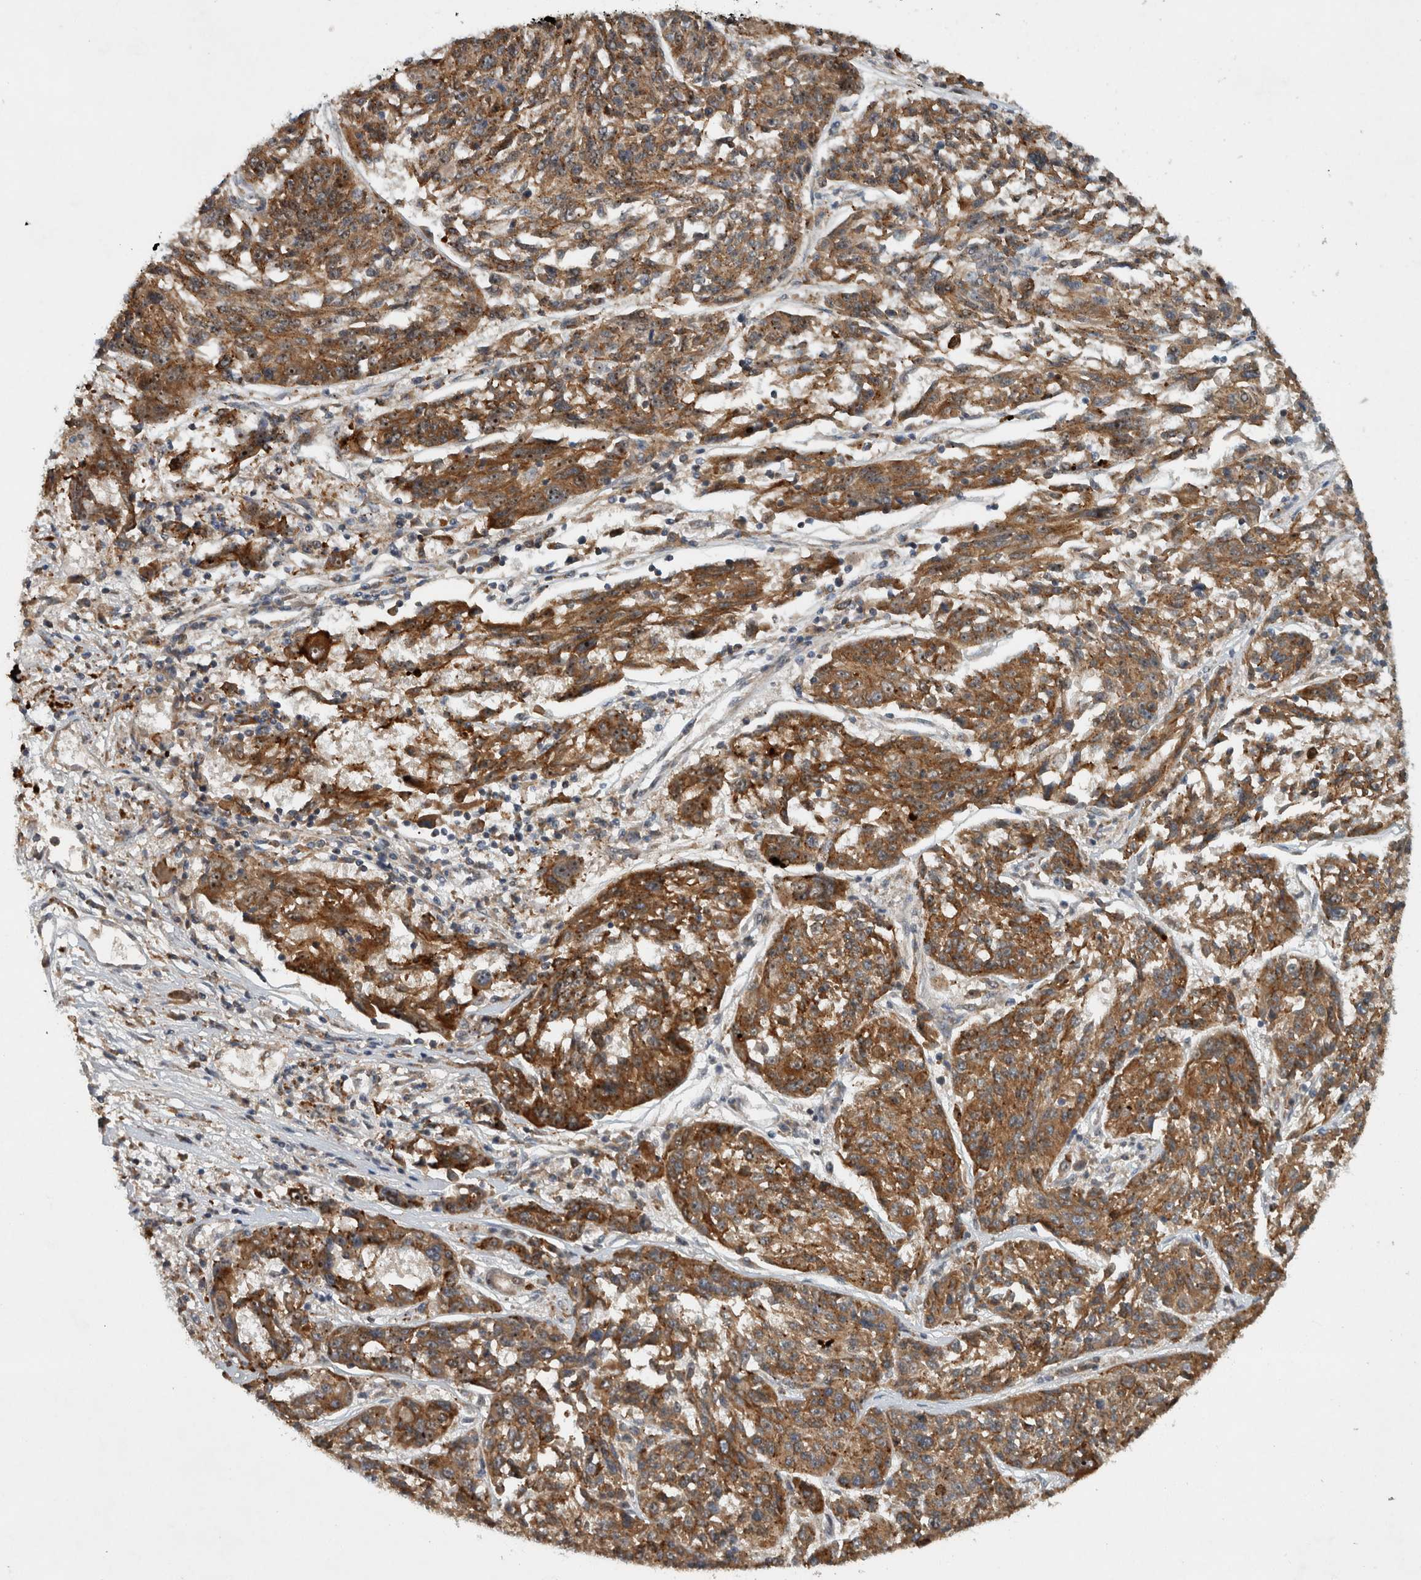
{"staining": {"intensity": "moderate", "quantity": ">75%", "location": "cytoplasmic/membranous,nuclear"}, "tissue": "melanoma", "cell_type": "Tumor cells", "image_type": "cancer", "snomed": [{"axis": "morphology", "description": "Malignant melanoma, NOS"}, {"axis": "topography", "description": "Skin"}], "caption": "Immunohistochemical staining of malignant melanoma exhibits medium levels of moderate cytoplasmic/membranous and nuclear protein expression in approximately >75% of tumor cells.", "gene": "GPR137B", "patient": {"sex": "male", "age": 53}}